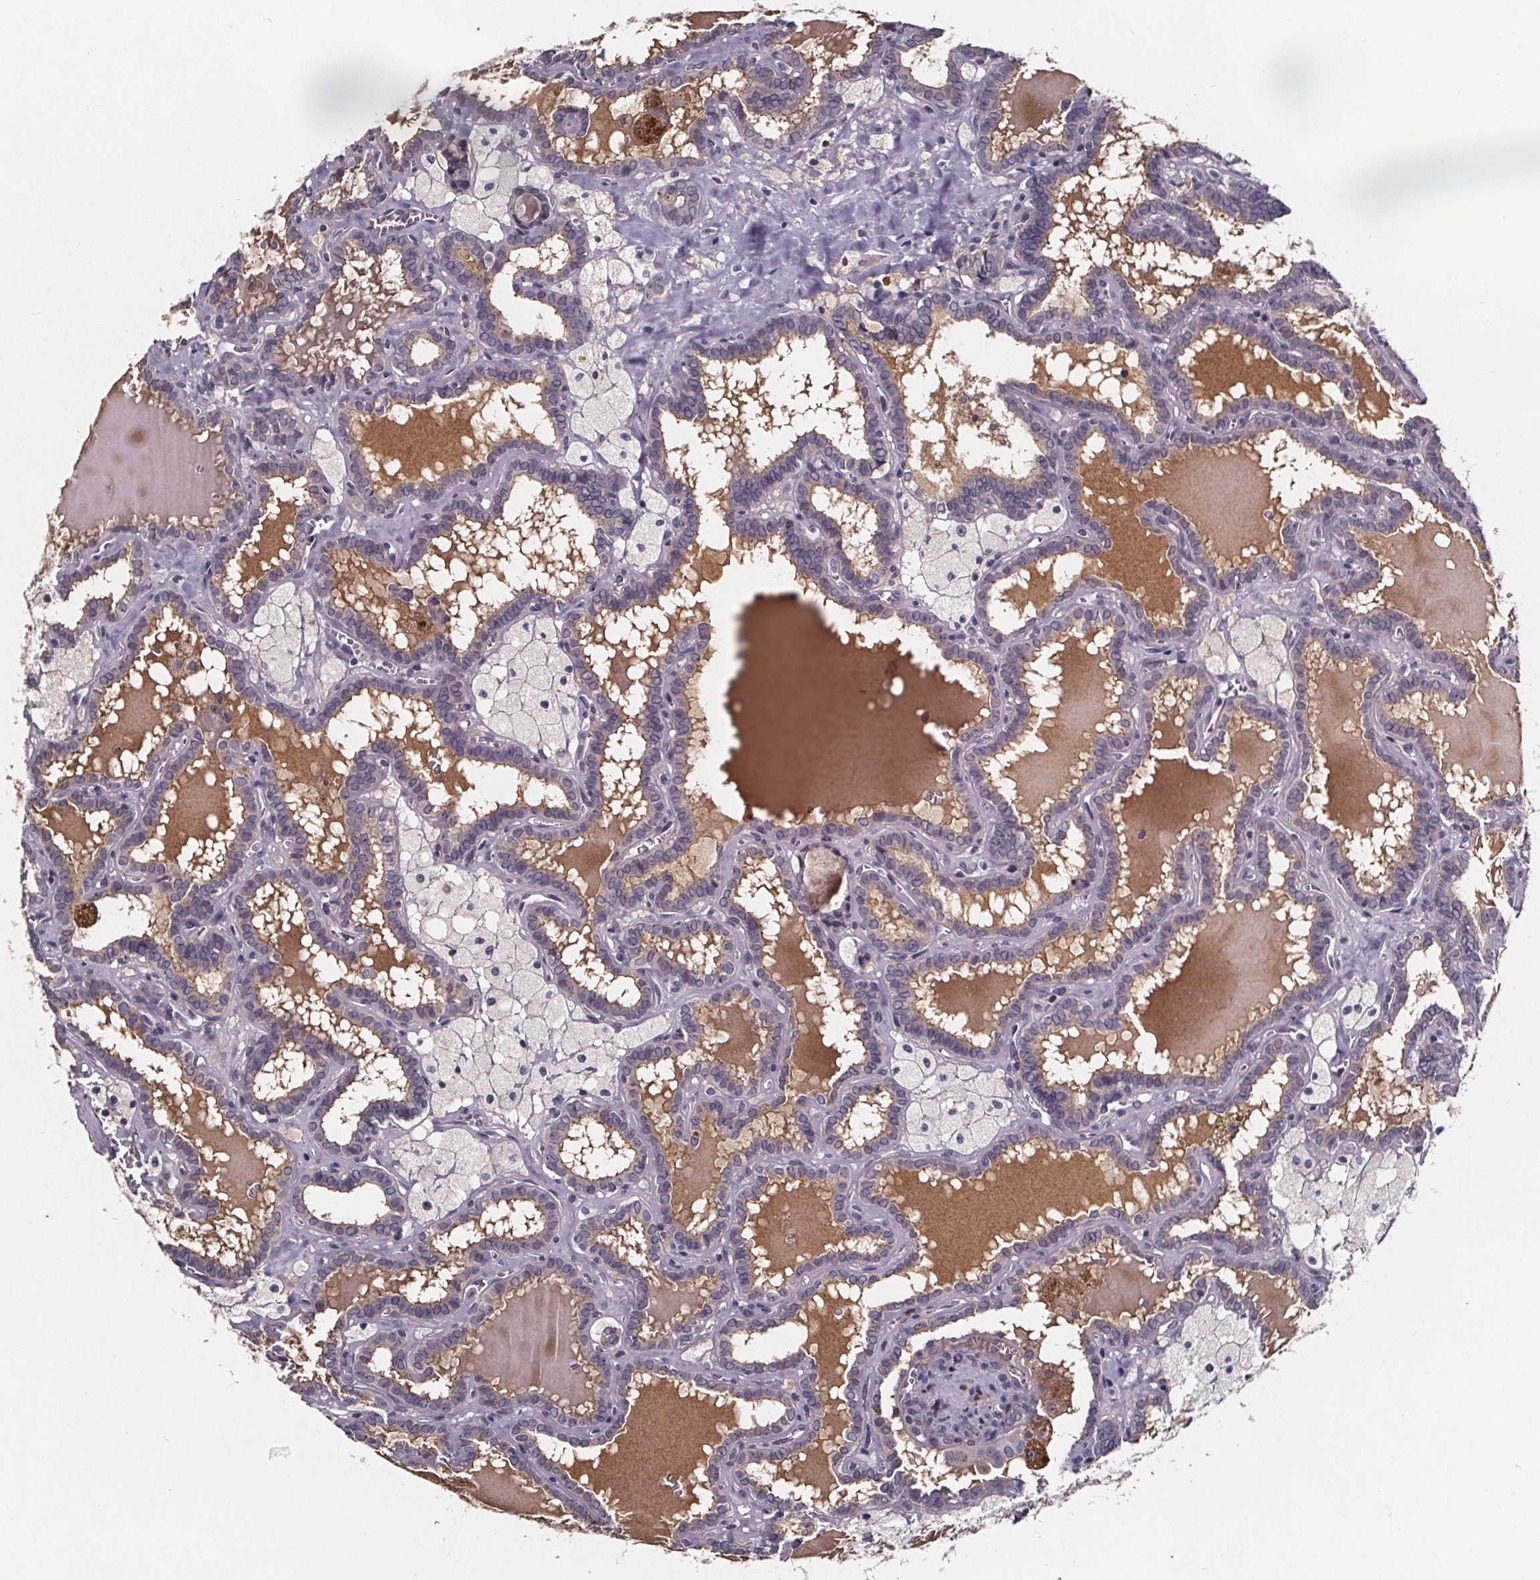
{"staining": {"intensity": "negative", "quantity": "none", "location": "none"}, "tissue": "thyroid cancer", "cell_type": "Tumor cells", "image_type": "cancer", "snomed": [{"axis": "morphology", "description": "Papillary adenocarcinoma, NOS"}, {"axis": "topography", "description": "Thyroid gland"}], "caption": "This photomicrograph is of thyroid papillary adenocarcinoma stained with IHC to label a protein in brown with the nuclei are counter-stained blue. There is no staining in tumor cells. (DAB immunohistochemistry with hematoxylin counter stain).", "gene": "NPHP4", "patient": {"sex": "female", "age": 39}}